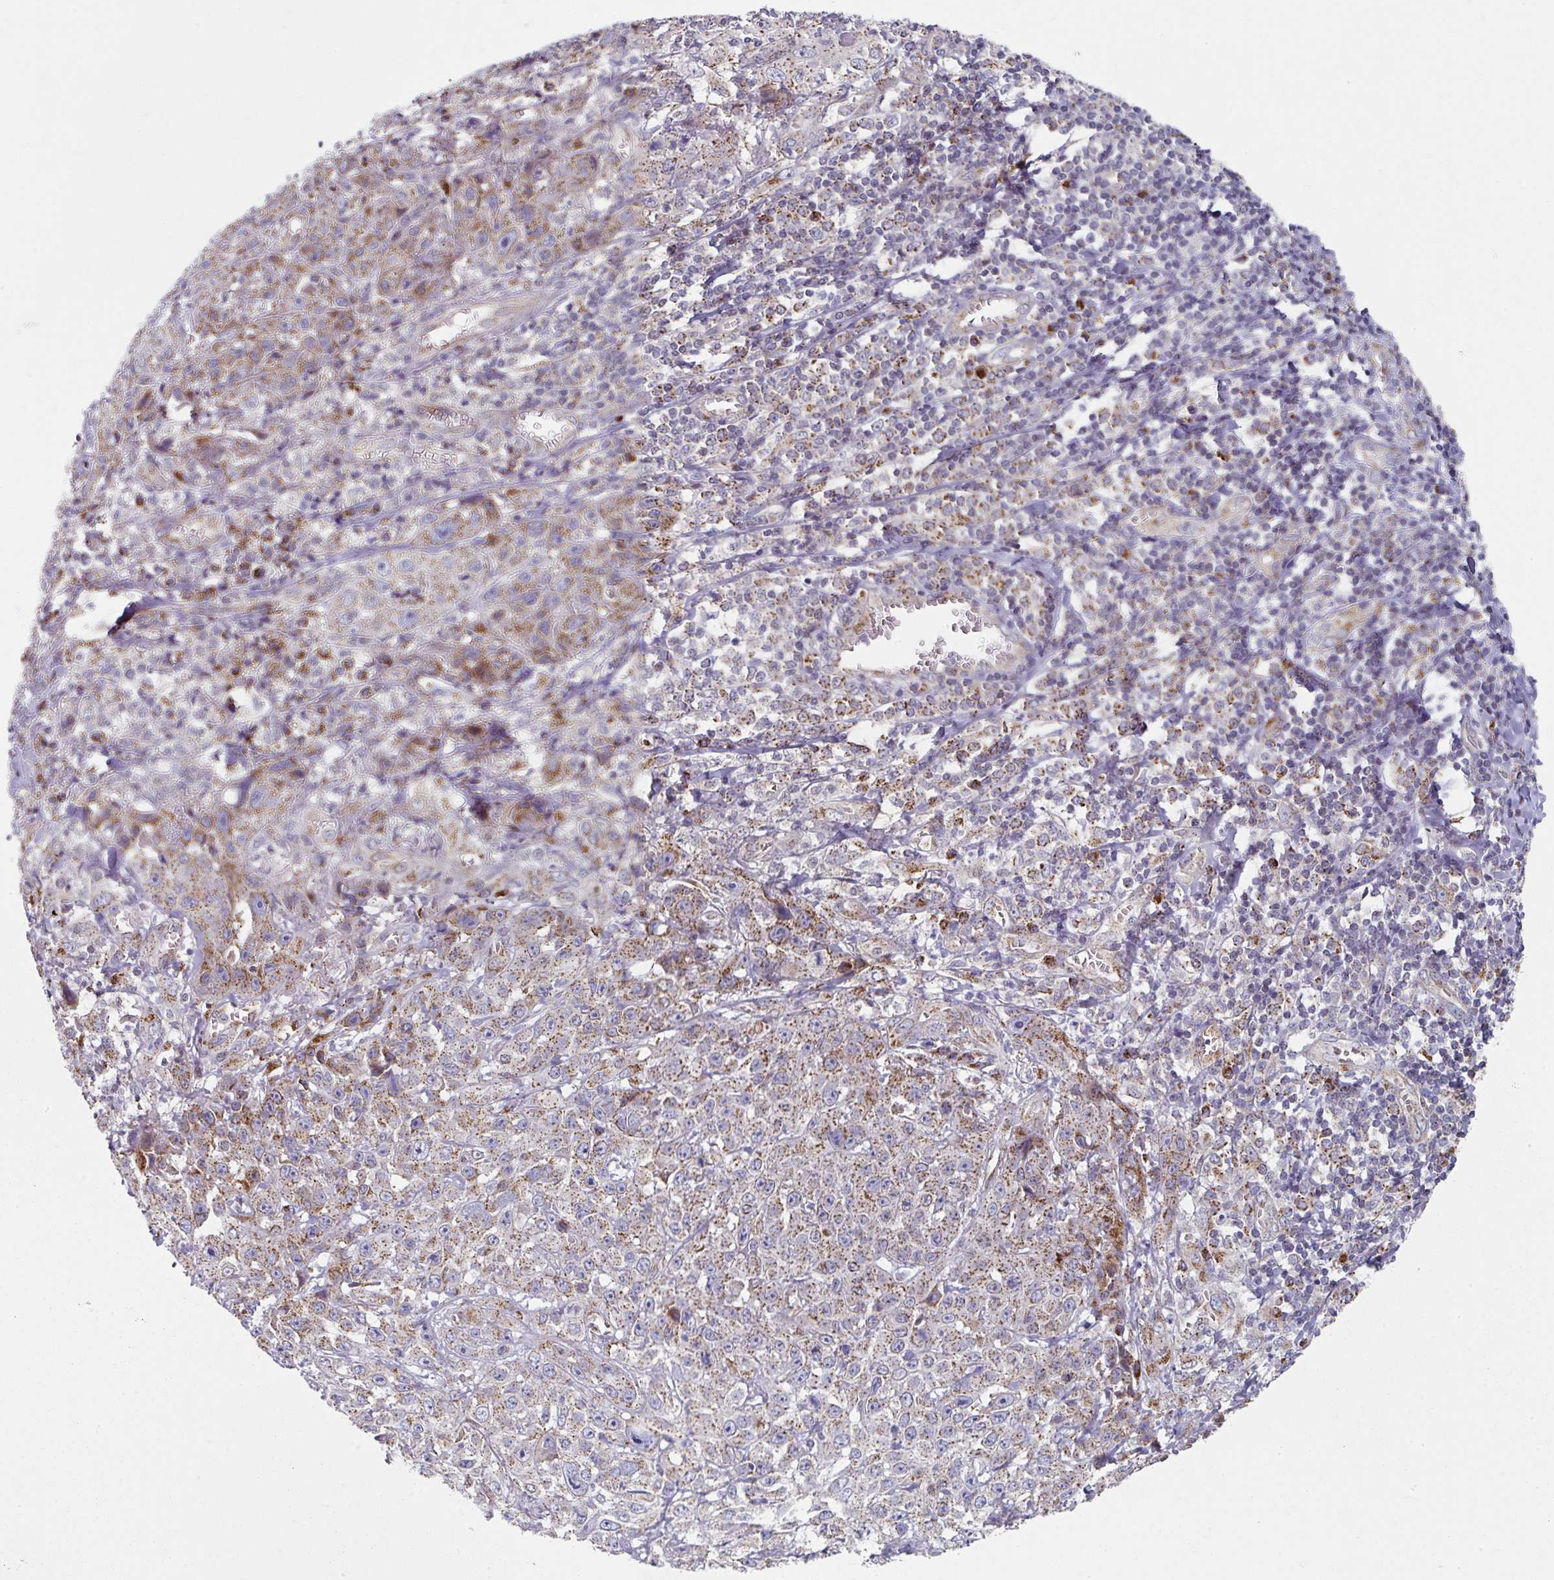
{"staining": {"intensity": "moderate", "quantity": ">75%", "location": "cytoplasmic/membranous"}, "tissue": "skin cancer", "cell_type": "Tumor cells", "image_type": "cancer", "snomed": [{"axis": "morphology", "description": "Squamous cell carcinoma, NOS"}, {"axis": "topography", "description": "Skin"}, {"axis": "topography", "description": "Vulva"}], "caption": "Approximately >75% of tumor cells in human skin cancer demonstrate moderate cytoplasmic/membranous protein staining as visualized by brown immunohistochemical staining.", "gene": "CCDC85B", "patient": {"sex": "female", "age": 71}}